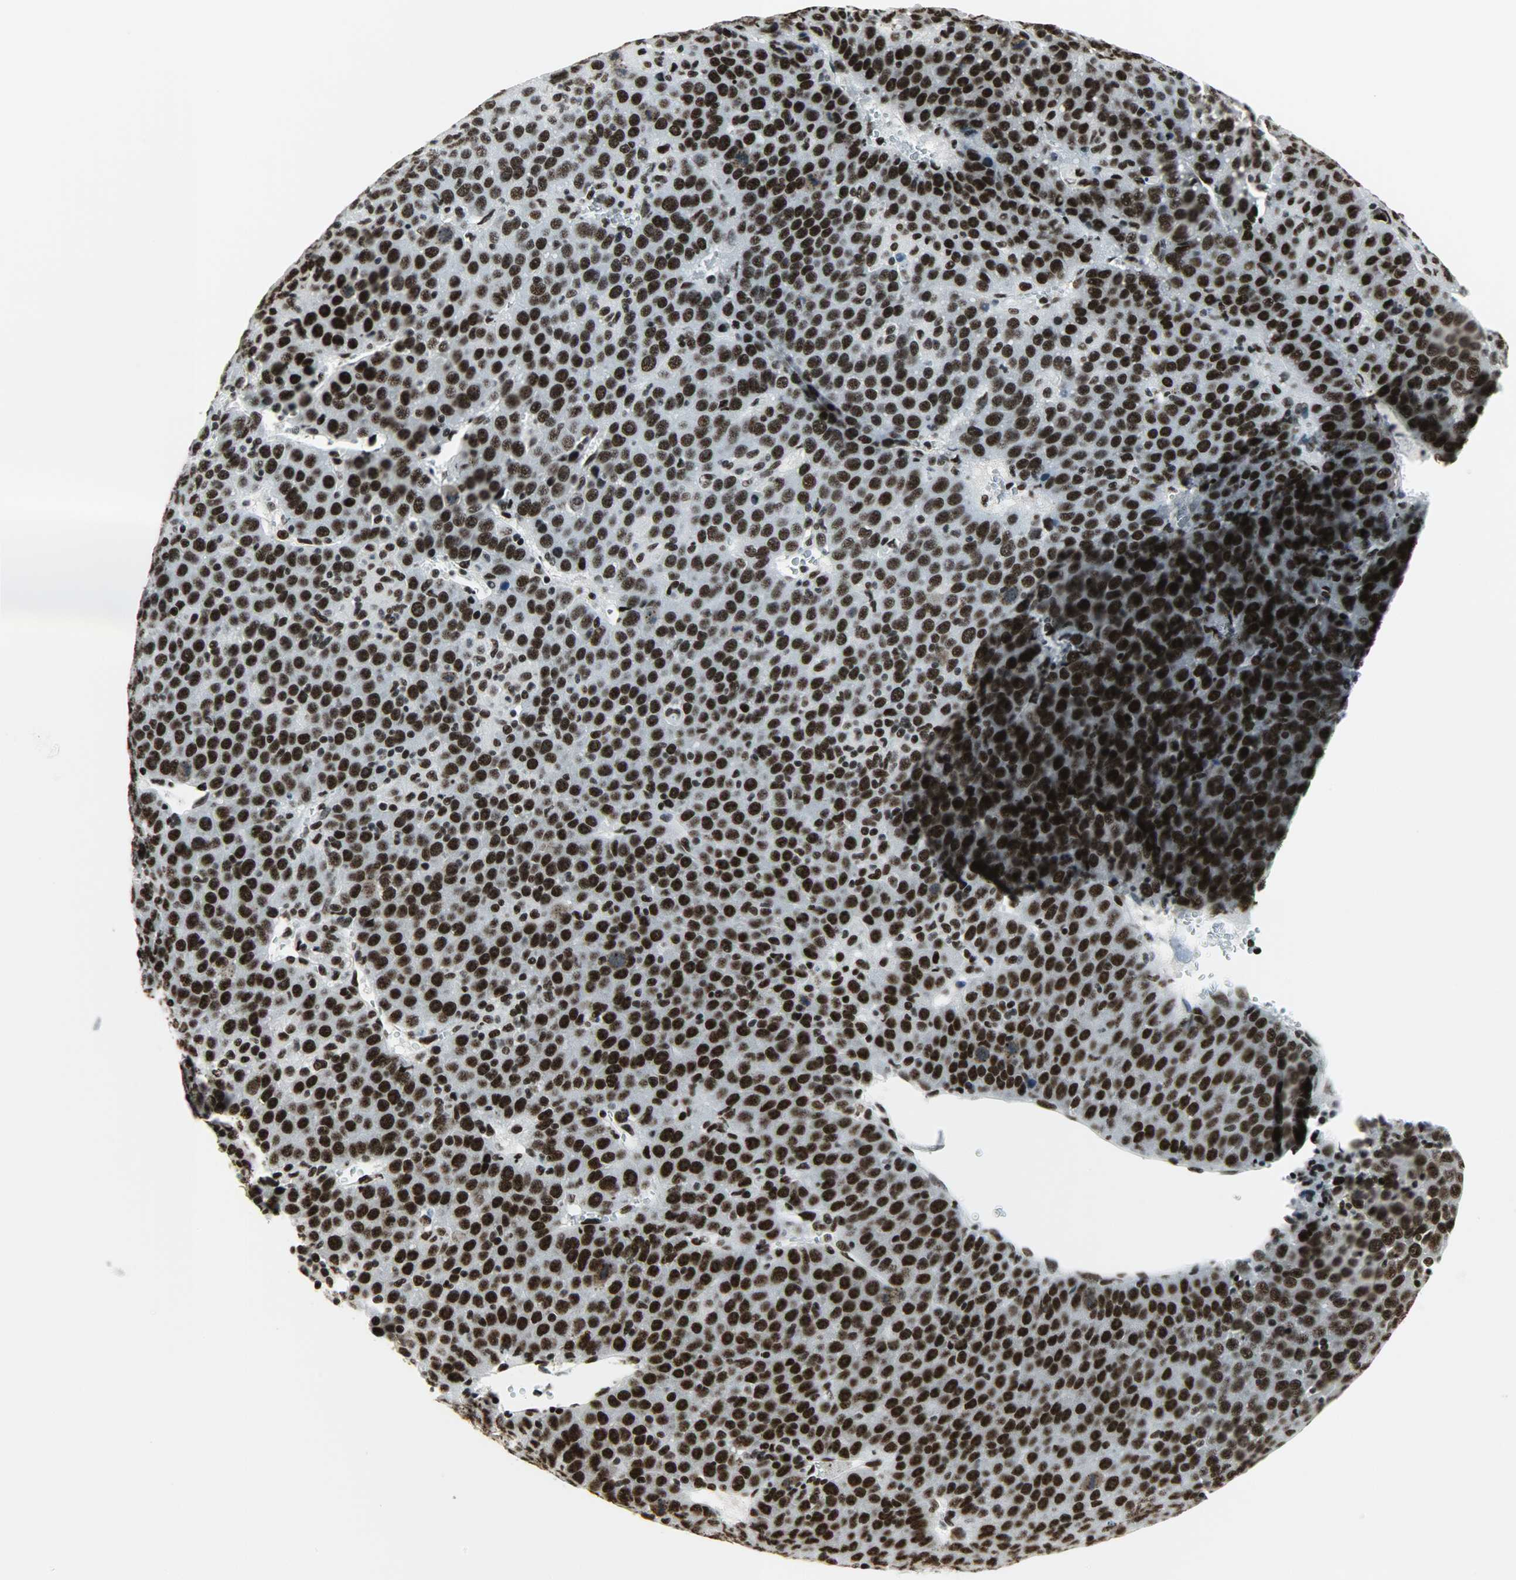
{"staining": {"intensity": "strong", "quantity": ">75%", "location": "nuclear"}, "tissue": "liver cancer", "cell_type": "Tumor cells", "image_type": "cancer", "snomed": [{"axis": "morphology", "description": "Carcinoma, Hepatocellular, NOS"}, {"axis": "topography", "description": "Liver"}], "caption": "Protein staining exhibits strong nuclear staining in about >75% of tumor cells in liver cancer (hepatocellular carcinoma). (IHC, brightfield microscopy, high magnification).", "gene": "SNRPA", "patient": {"sex": "female", "age": 53}}